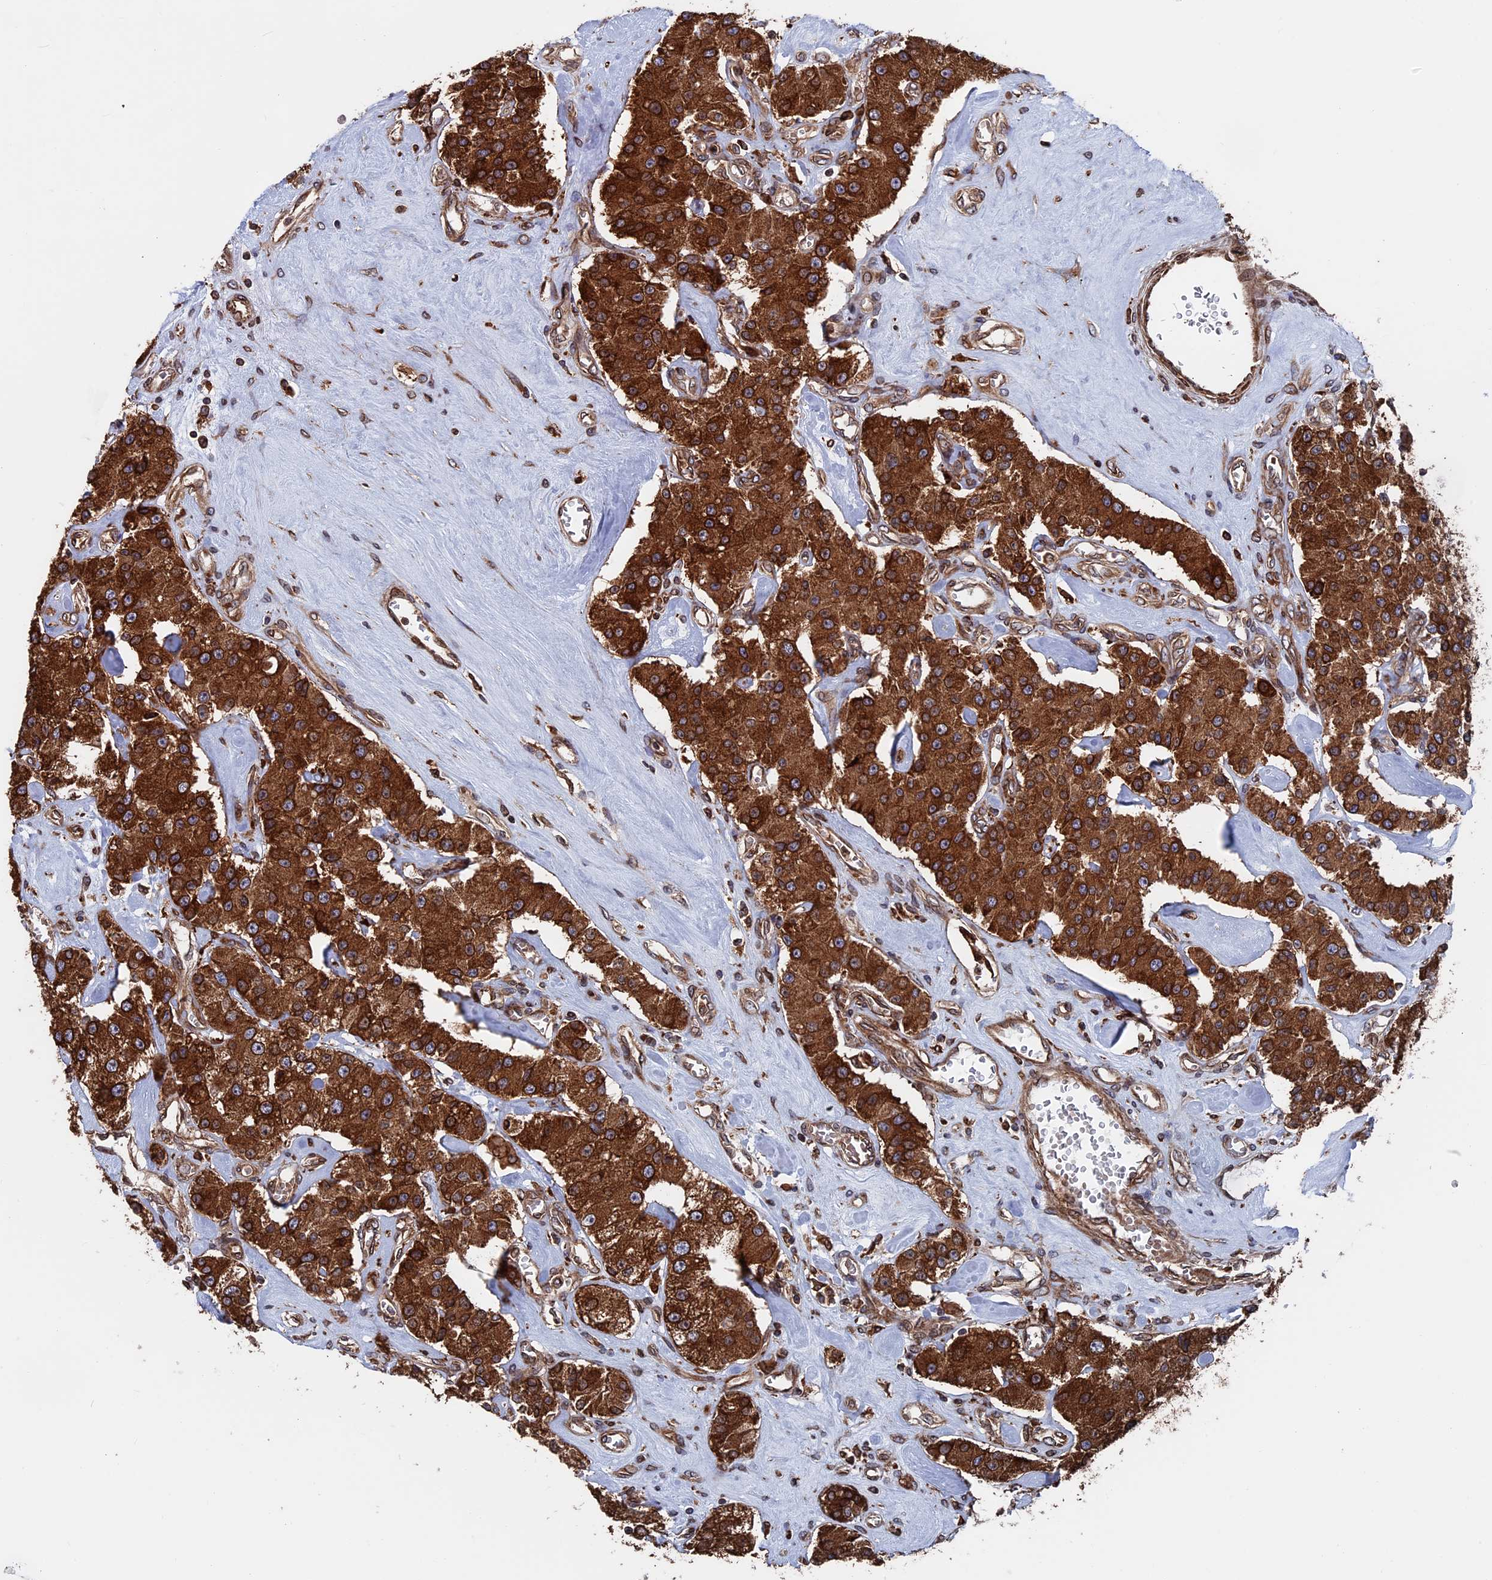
{"staining": {"intensity": "strong", "quantity": ">75%", "location": "cytoplasmic/membranous"}, "tissue": "carcinoid", "cell_type": "Tumor cells", "image_type": "cancer", "snomed": [{"axis": "morphology", "description": "Carcinoid, malignant, NOS"}, {"axis": "topography", "description": "Pancreas"}], "caption": "Brown immunohistochemical staining in malignant carcinoid exhibits strong cytoplasmic/membranous staining in approximately >75% of tumor cells. (Stains: DAB (3,3'-diaminobenzidine) in brown, nuclei in blue, Microscopy: brightfield microscopy at high magnification).", "gene": "RPUSD1", "patient": {"sex": "male", "age": 41}}